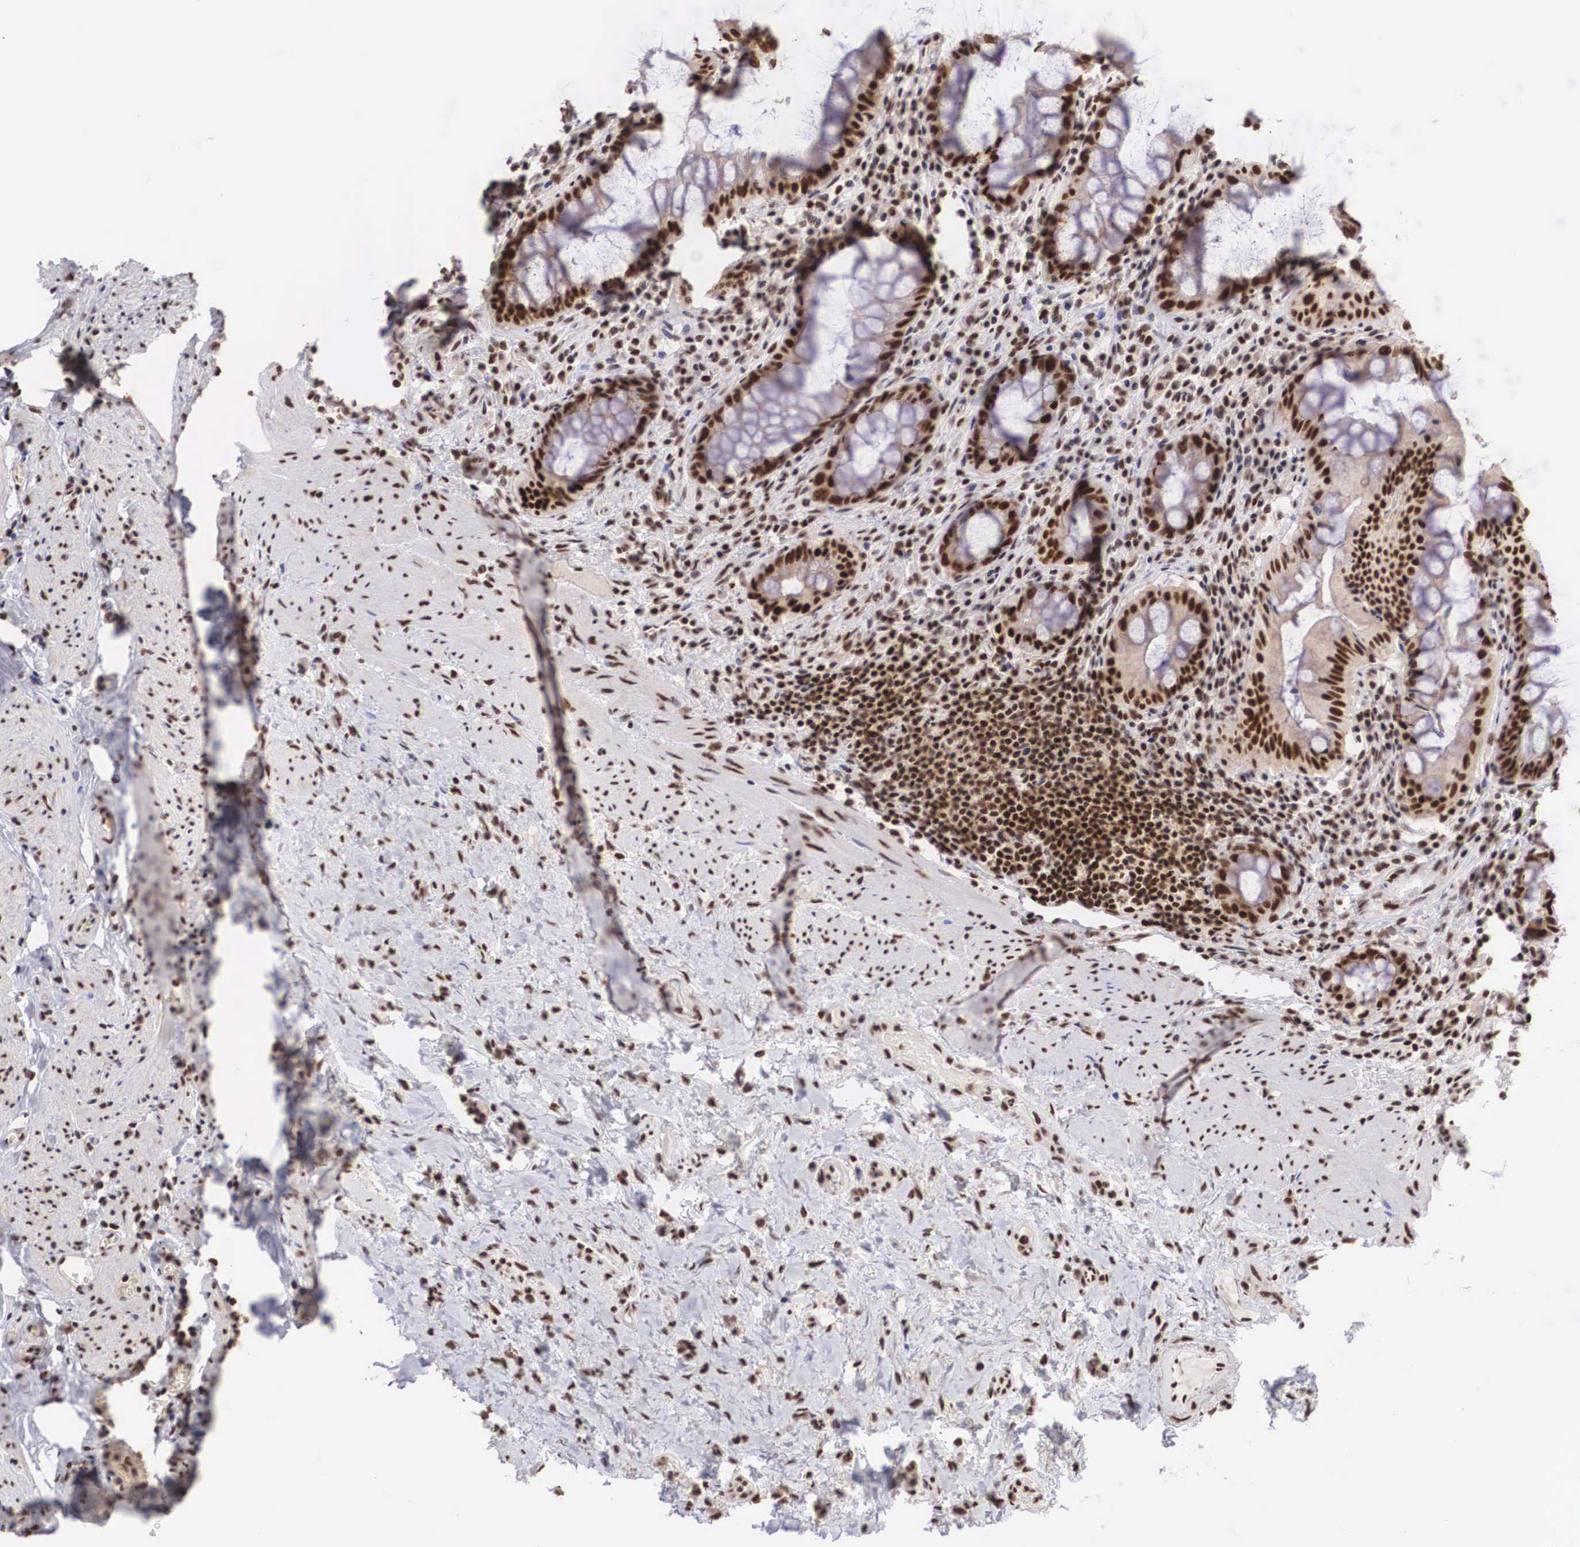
{"staining": {"intensity": "strong", "quantity": ">75%", "location": "nuclear"}, "tissue": "rectum", "cell_type": "Glandular cells", "image_type": "normal", "snomed": [{"axis": "morphology", "description": "Normal tissue, NOS"}, {"axis": "topography", "description": "Rectum"}], "caption": "Glandular cells display strong nuclear expression in approximately >75% of cells in unremarkable rectum.", "gene": "HTATSF1", "patient": {"sex": "female", "age": 75}}